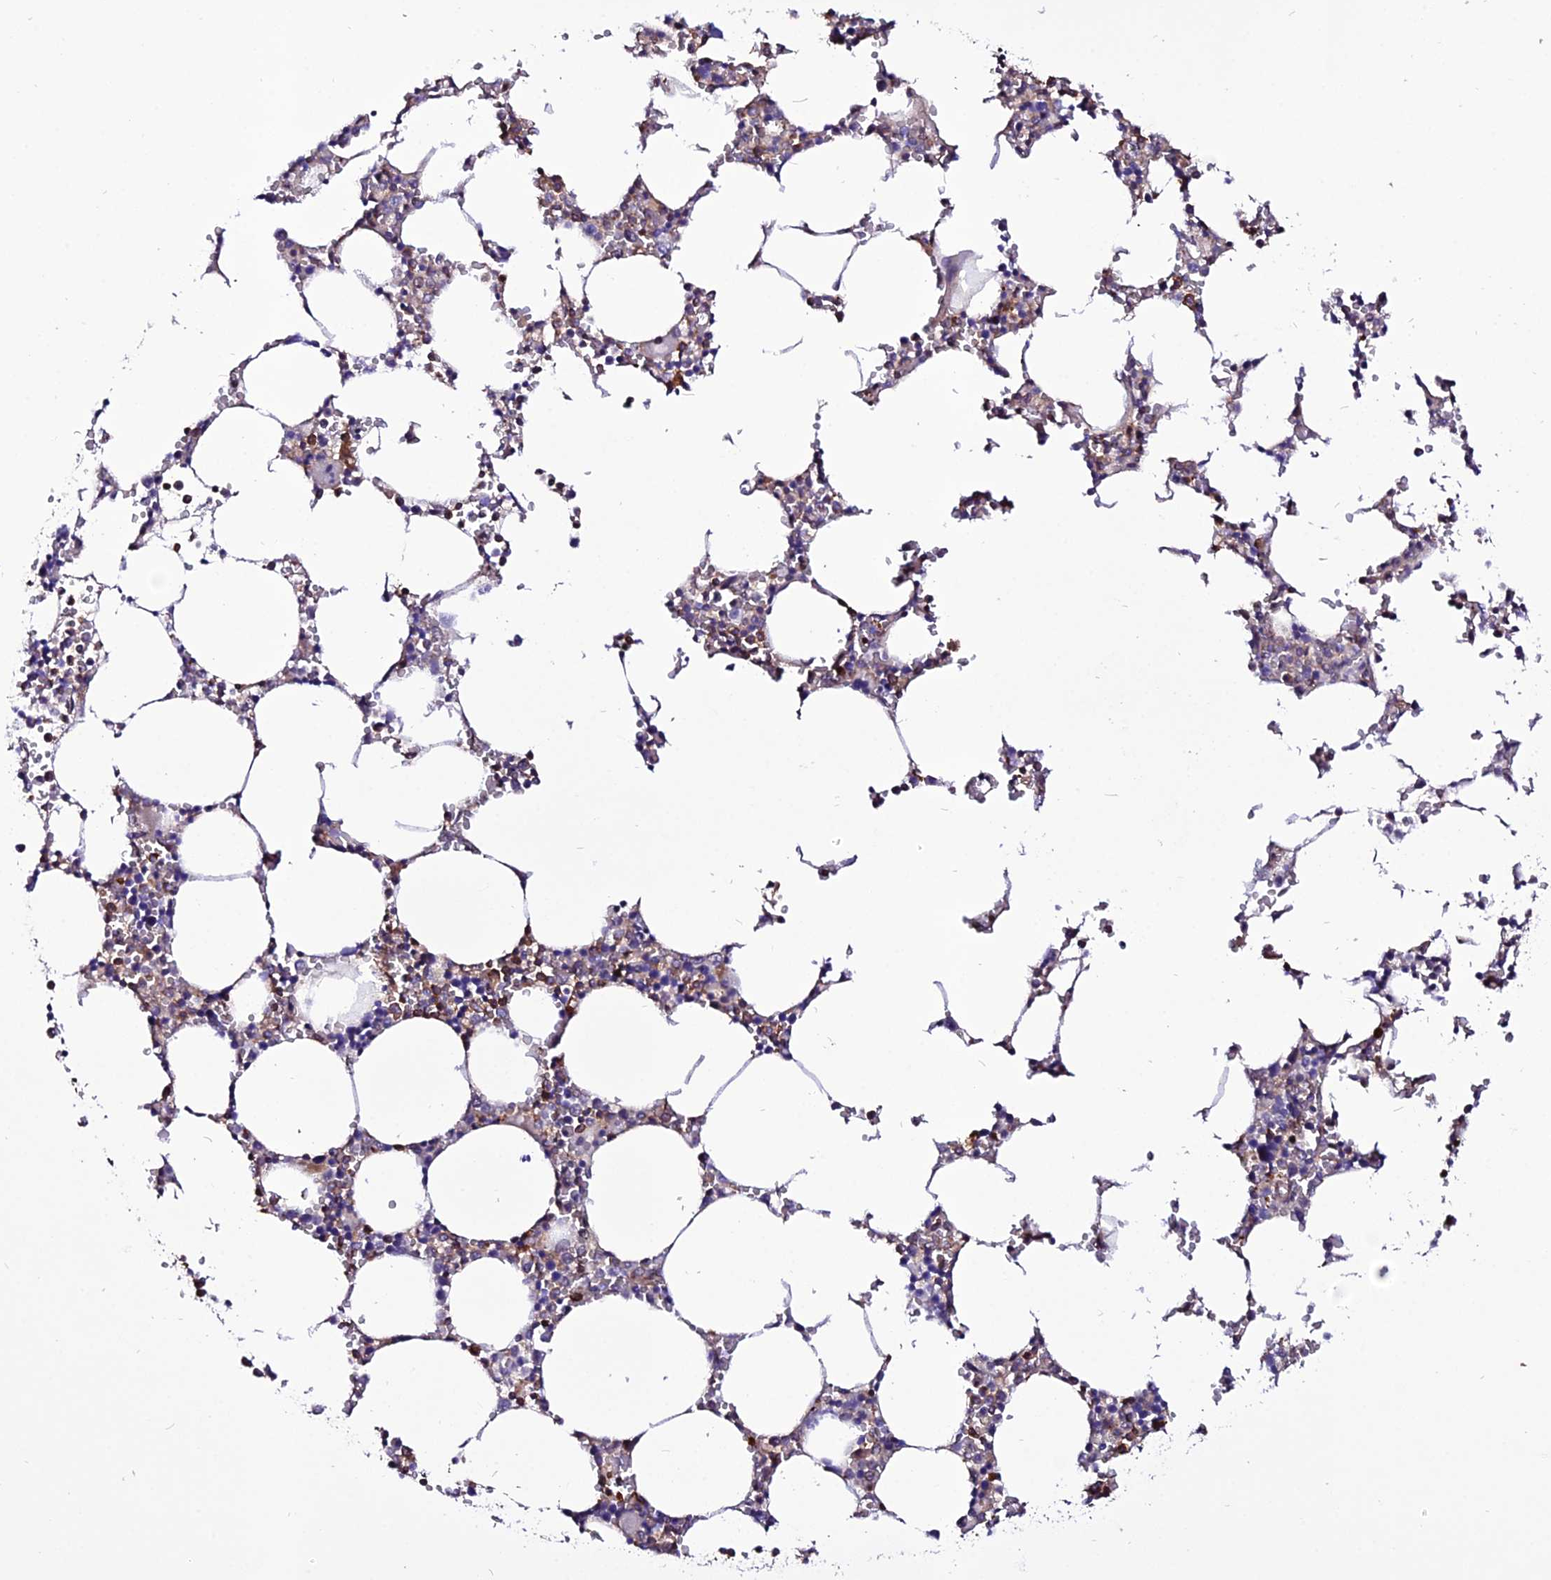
{"staining": {"intensity": "moderate", "quantity": "25%-75%", "location": "cytoplasmic/membranous"}, "tissue": "bone marrow", "cell_type": "Hematopoietic cells", "image_type": "normal", "snomed": [{"axis": "morphology", "description": "Normal tissue, NOS"}, {"axis": "topography", "description": "Bone marrow"}], "caption": "Brown immunohistochemical staining in benign human bone marrow reveals moderate cytoplasmic/membranous expression in about 25%-75% of hematopoietic cells.", "gene": "USP17L10", "patient": {"sex": "female", "age": 64}}